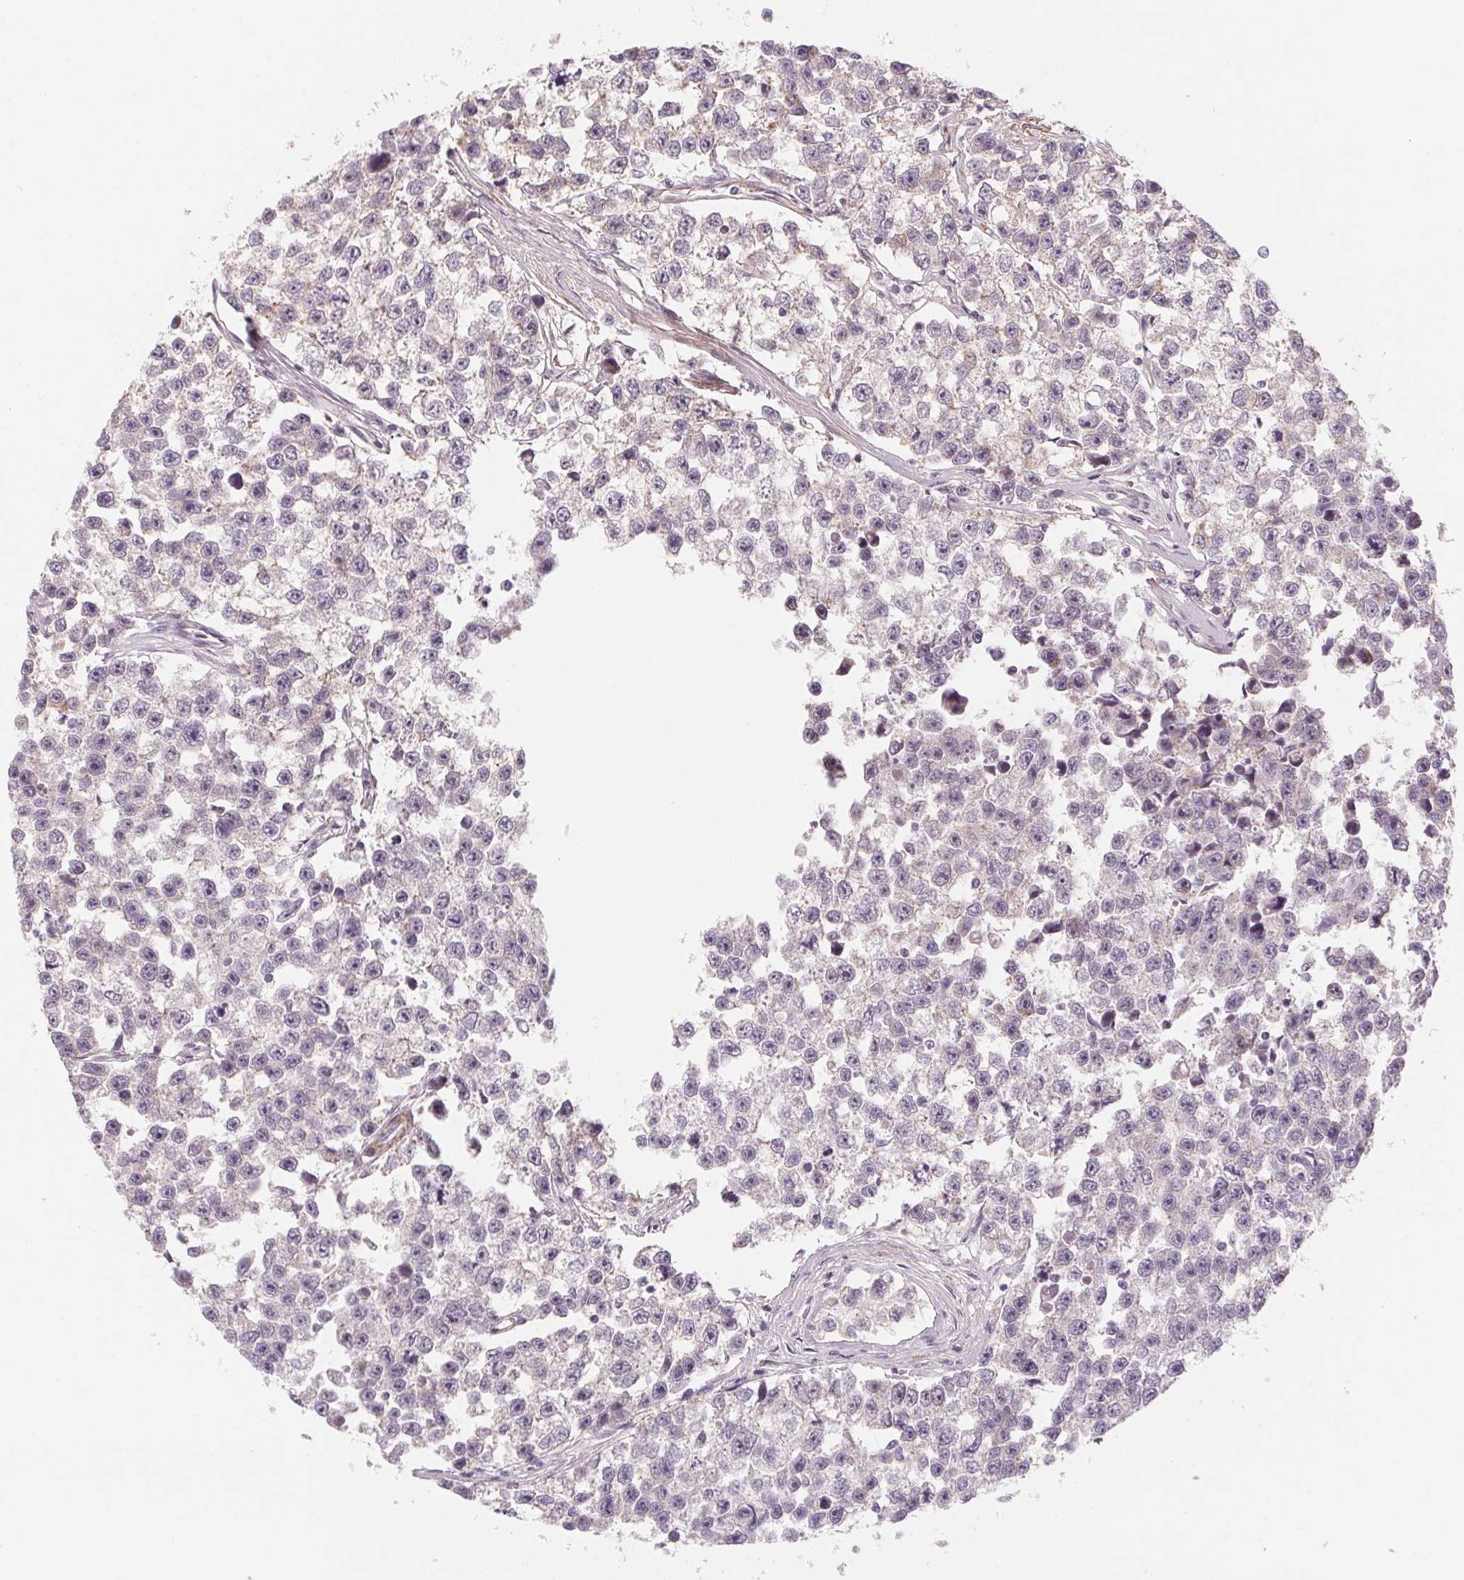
{"staining": {"intensity": "negative", "quantity": "none", "location": "none"}, "tissue": "testis cancer", "cell_type": "Tumor cells", "image_type": "cancer", "snomed": [{"axis": "morphology", "description": "Seminoma, NOS"}, {"axis": "topography", "description": "Testis"}], "caption": "A photomicrograph of human testis cancer is negative for staining in tumor cells.", "gene": "CCDC112", "patient": {"sex": "male", "age": 26}}